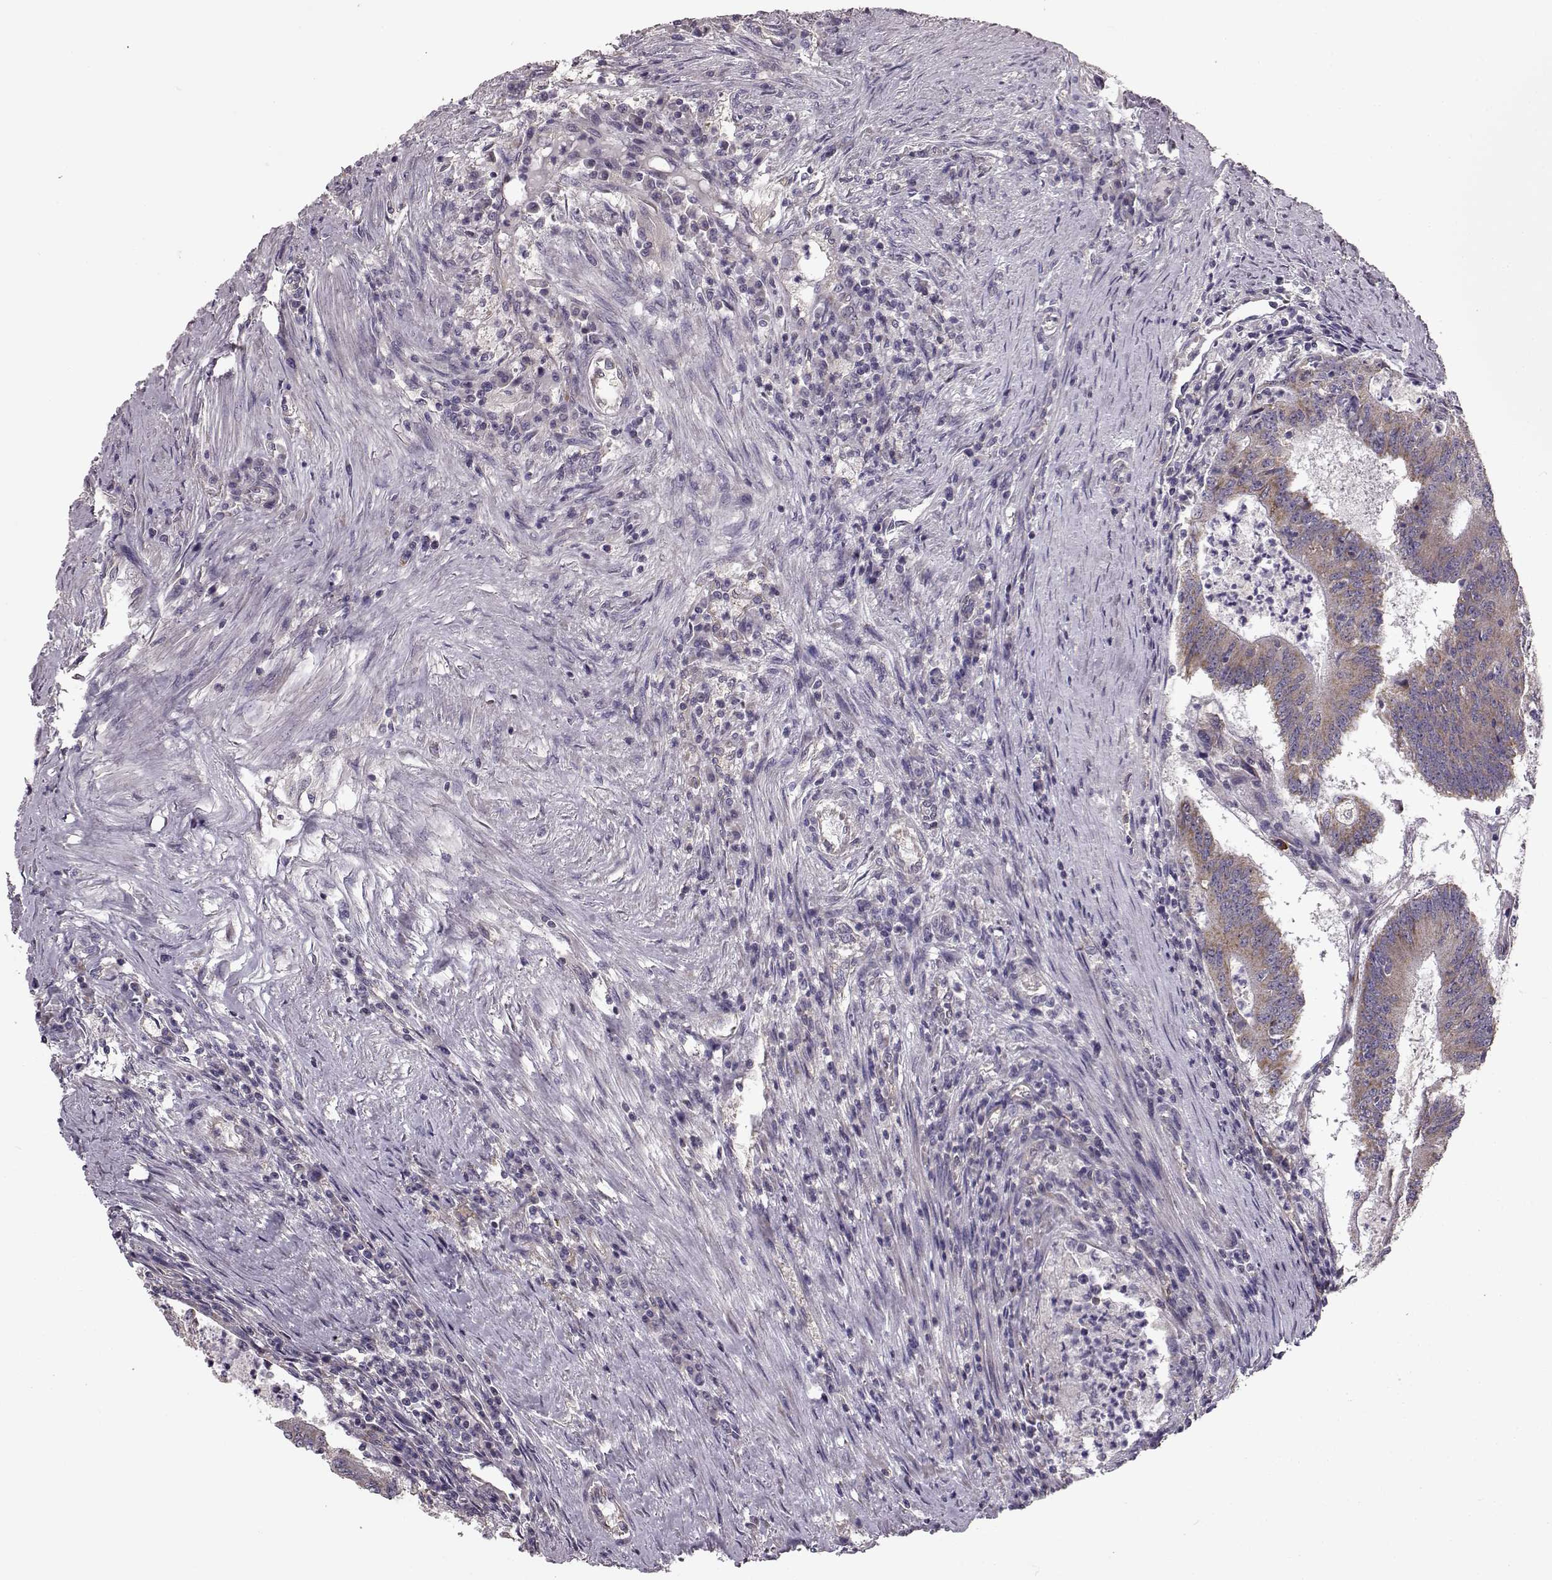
{"staining": {"intensity": "weak", "quantity": "25%-75%", "location": "cytoplasmic/membranous"}, "tissue": "colorectal cancer", "cell_type": "Tumor cells", "image_type": "cancer", "snomed": [{"axis": "morphology", "description": "Adenocarcinoma, NOS"}, {"axis": "topography", "description": "Colon"}], "caption": "Immunohistochemistry (IHC) (DAB (3,3'-diaminobenzidine)) staining of human colorectal cancer (adenocarcinoma) shows weak cytoplasmic/membranous protein expression in about 25%-75% of tumor cells.", "gene": "ERBB3", "patient": {"sex": "female", "age": 70}}